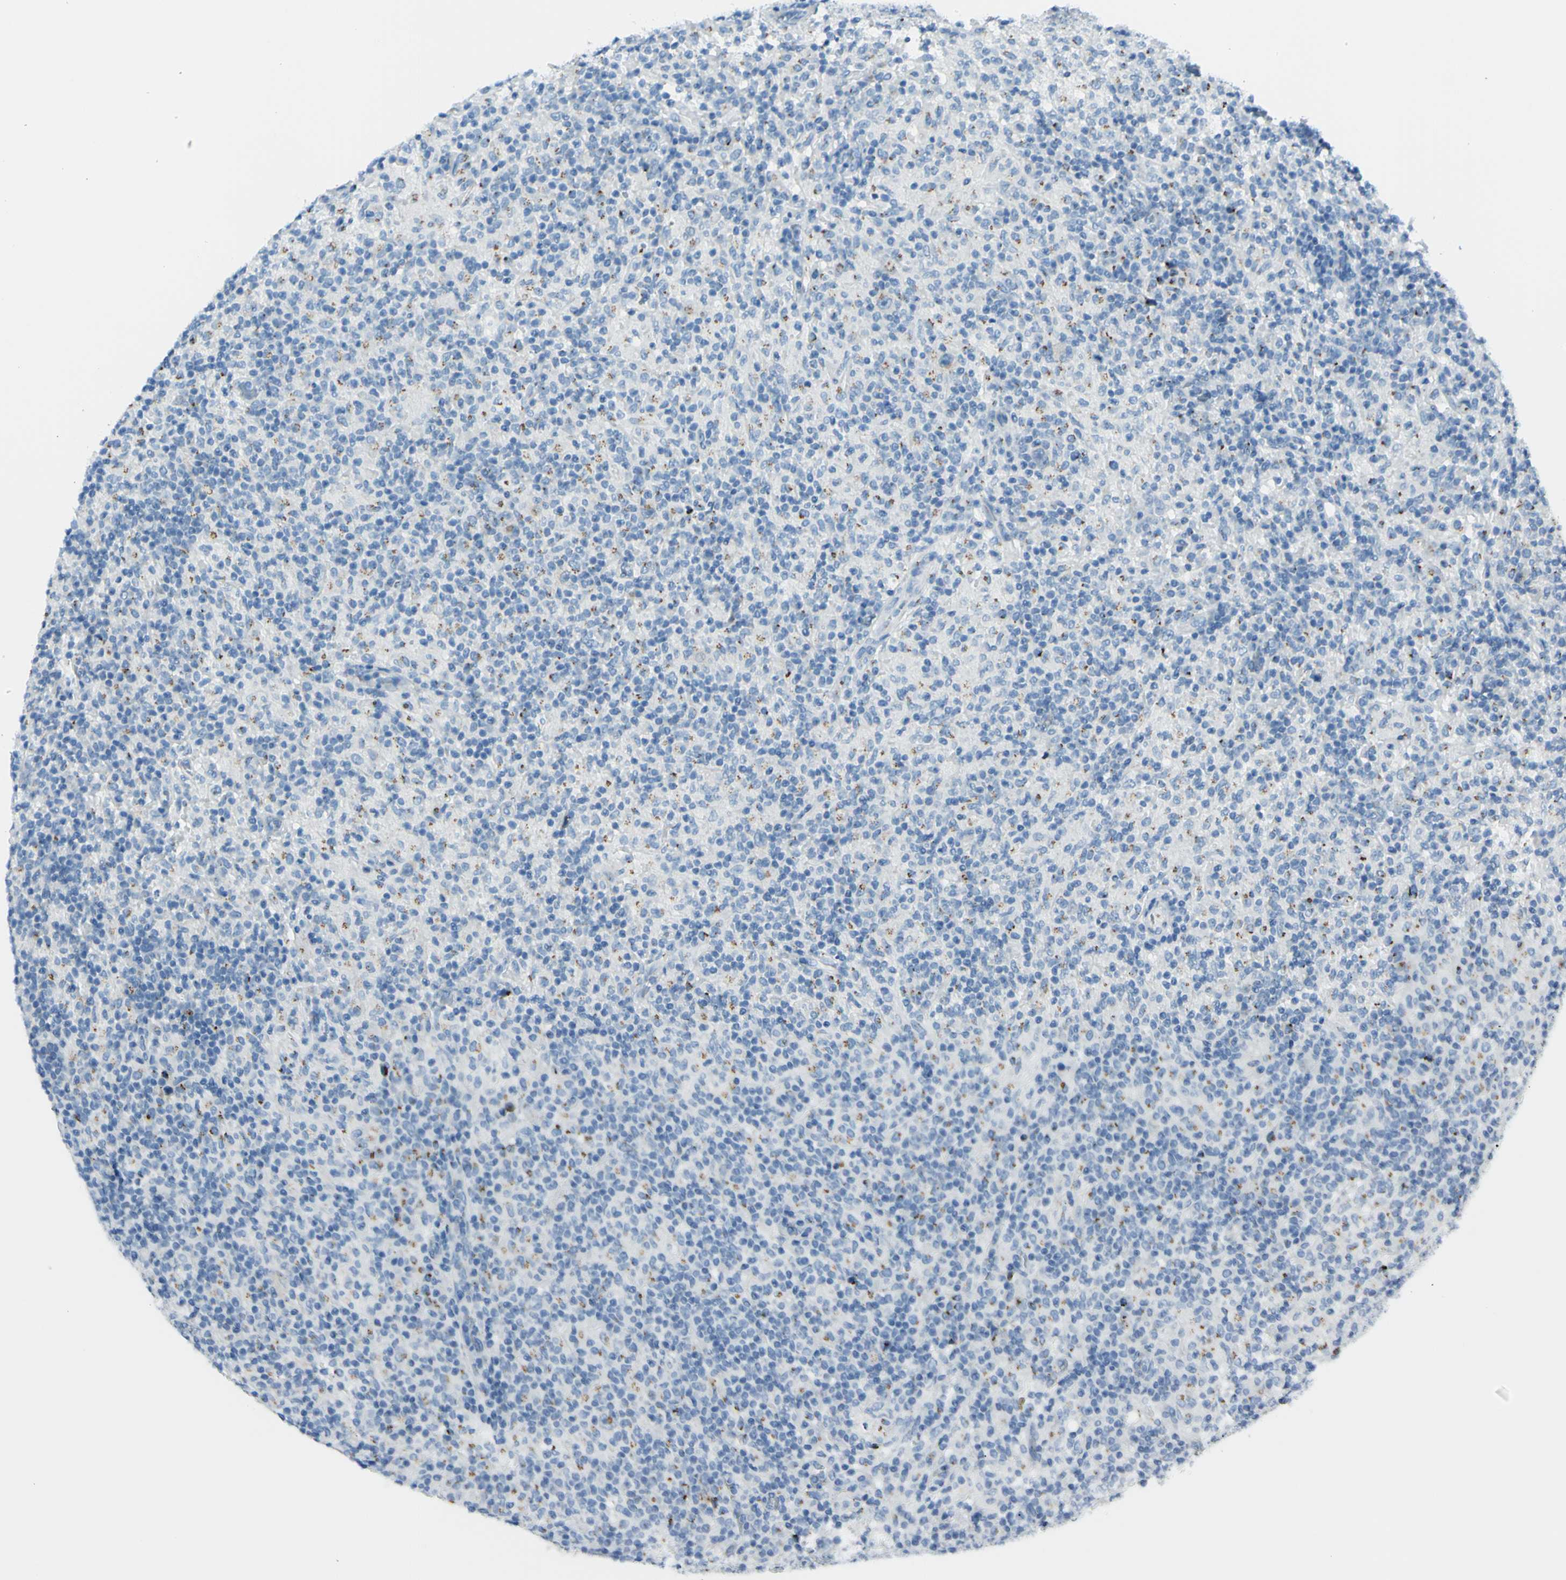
{"staining": {"intensity": "negative", "quantity": "none", "location": "none"}, "tissue": "lymphoma", "cell_type": "Tumor cells", "image_type": "cancer", "snomed": [{"axis": "morphology", "description": "Hodgkin's disease, NOS"}, {"axis": "topography", "description": "Lymph node"}], "caption": "Immunohistochemistry (IHC) image of lymphoma stained for a protein (brown), which exhibits no positivity in tumor cells. (Brightfield microscopy of DAB (3,3'-diaminobenzidine) immunohistochemistry (IHC) at high magnification).", "gene": "B4GALT1", "patient": {"sex": "male", "age": 70}}